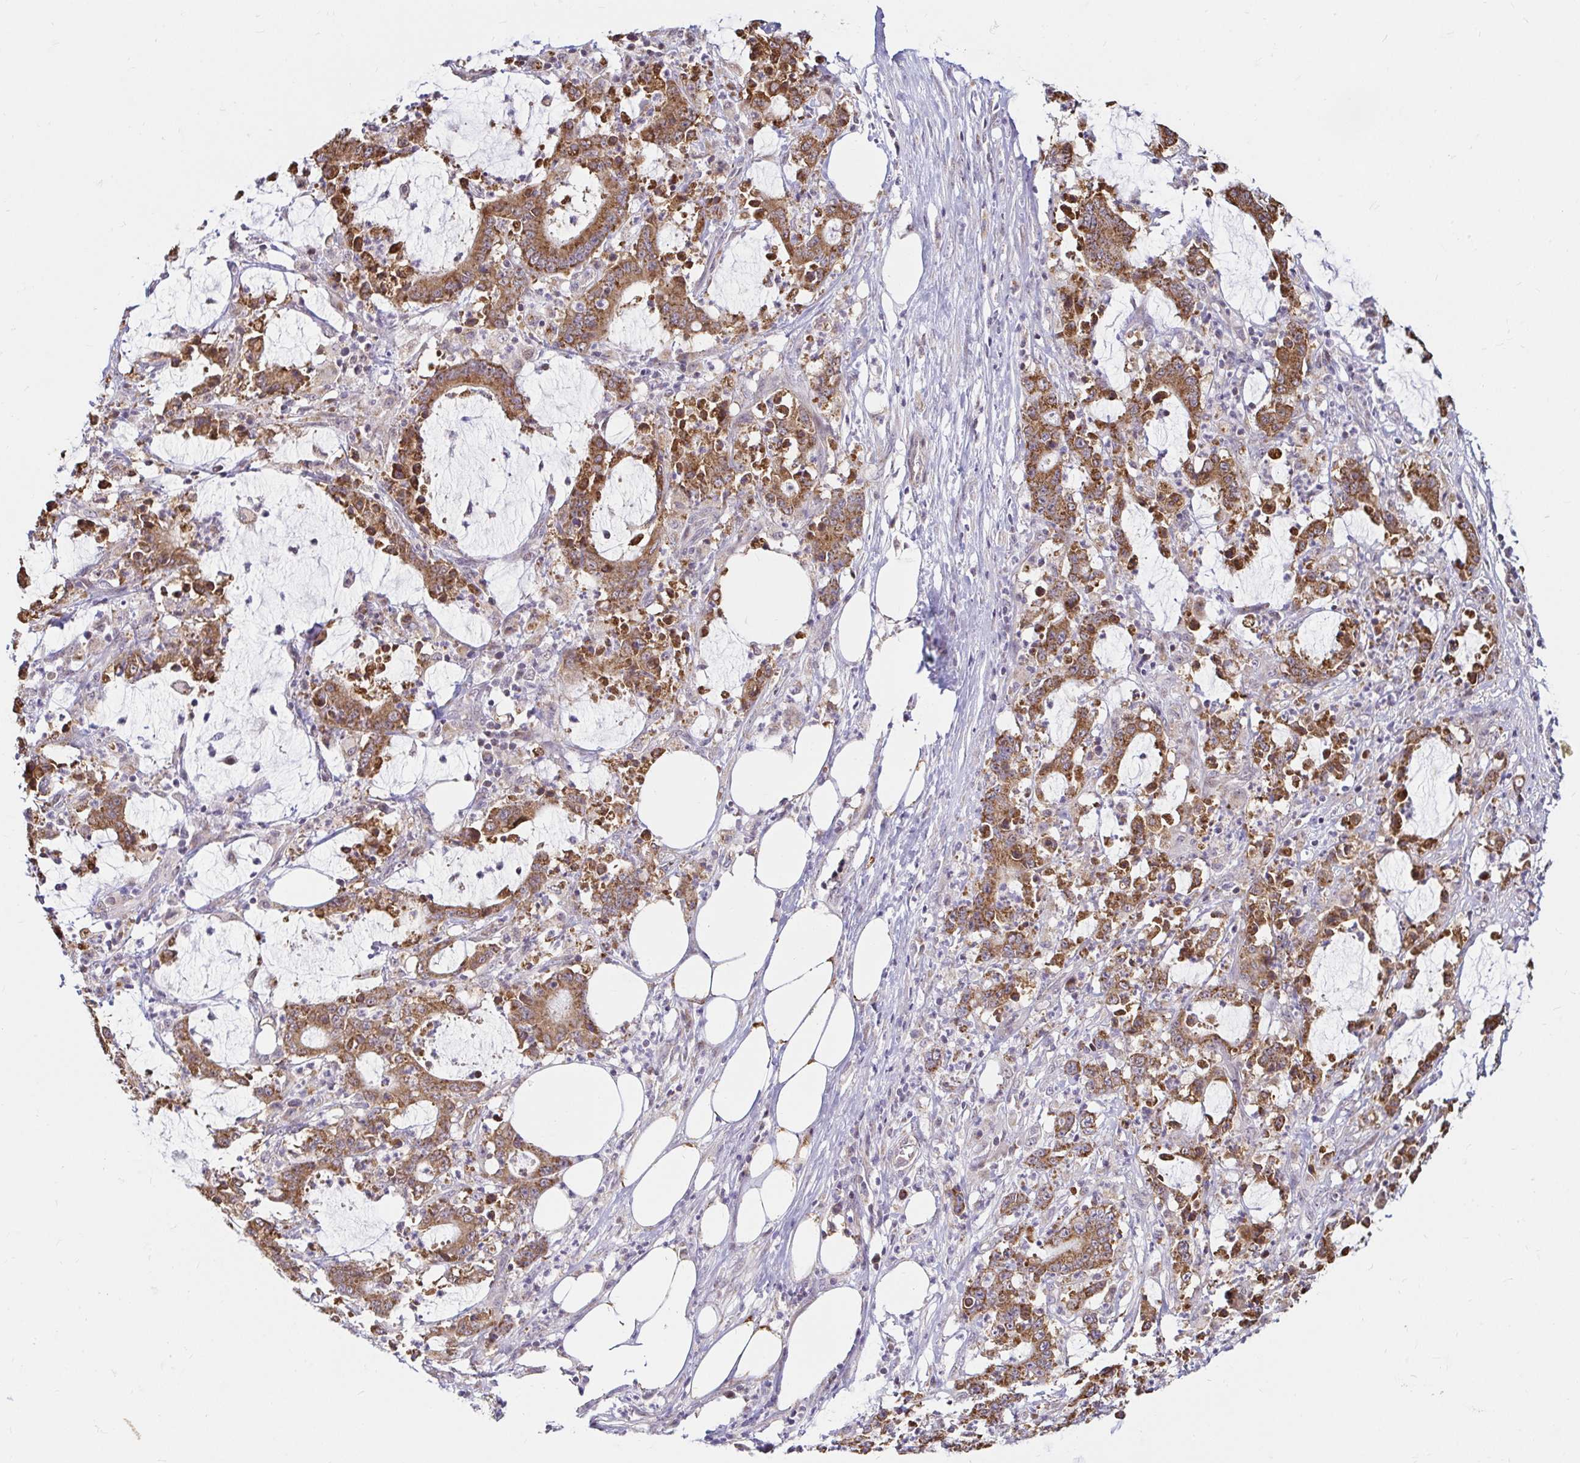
{"staining": {"intensity": "strong", "quantity": ">75%", "location": "cytoplasmic/membranous"}, "tissue": "stomach cancer", "cell_type": "Tumor cells", "image_type": "cancer", "snomed": [{"axis": "morphology", "description": "Adenocarcinoma, NOS"}, {"axis": "topography", "description": "Stomach, upper"}], "caption": "Tumor cells exhibit high levels of strong cytoplasmic/membranous positivity in approximately >75% of cells in stomach cancer (adenocarcinoma). Nuclei are stained in blue.", "gene": "TIMM50", "patient": {"sex": "male", "age": 68}}